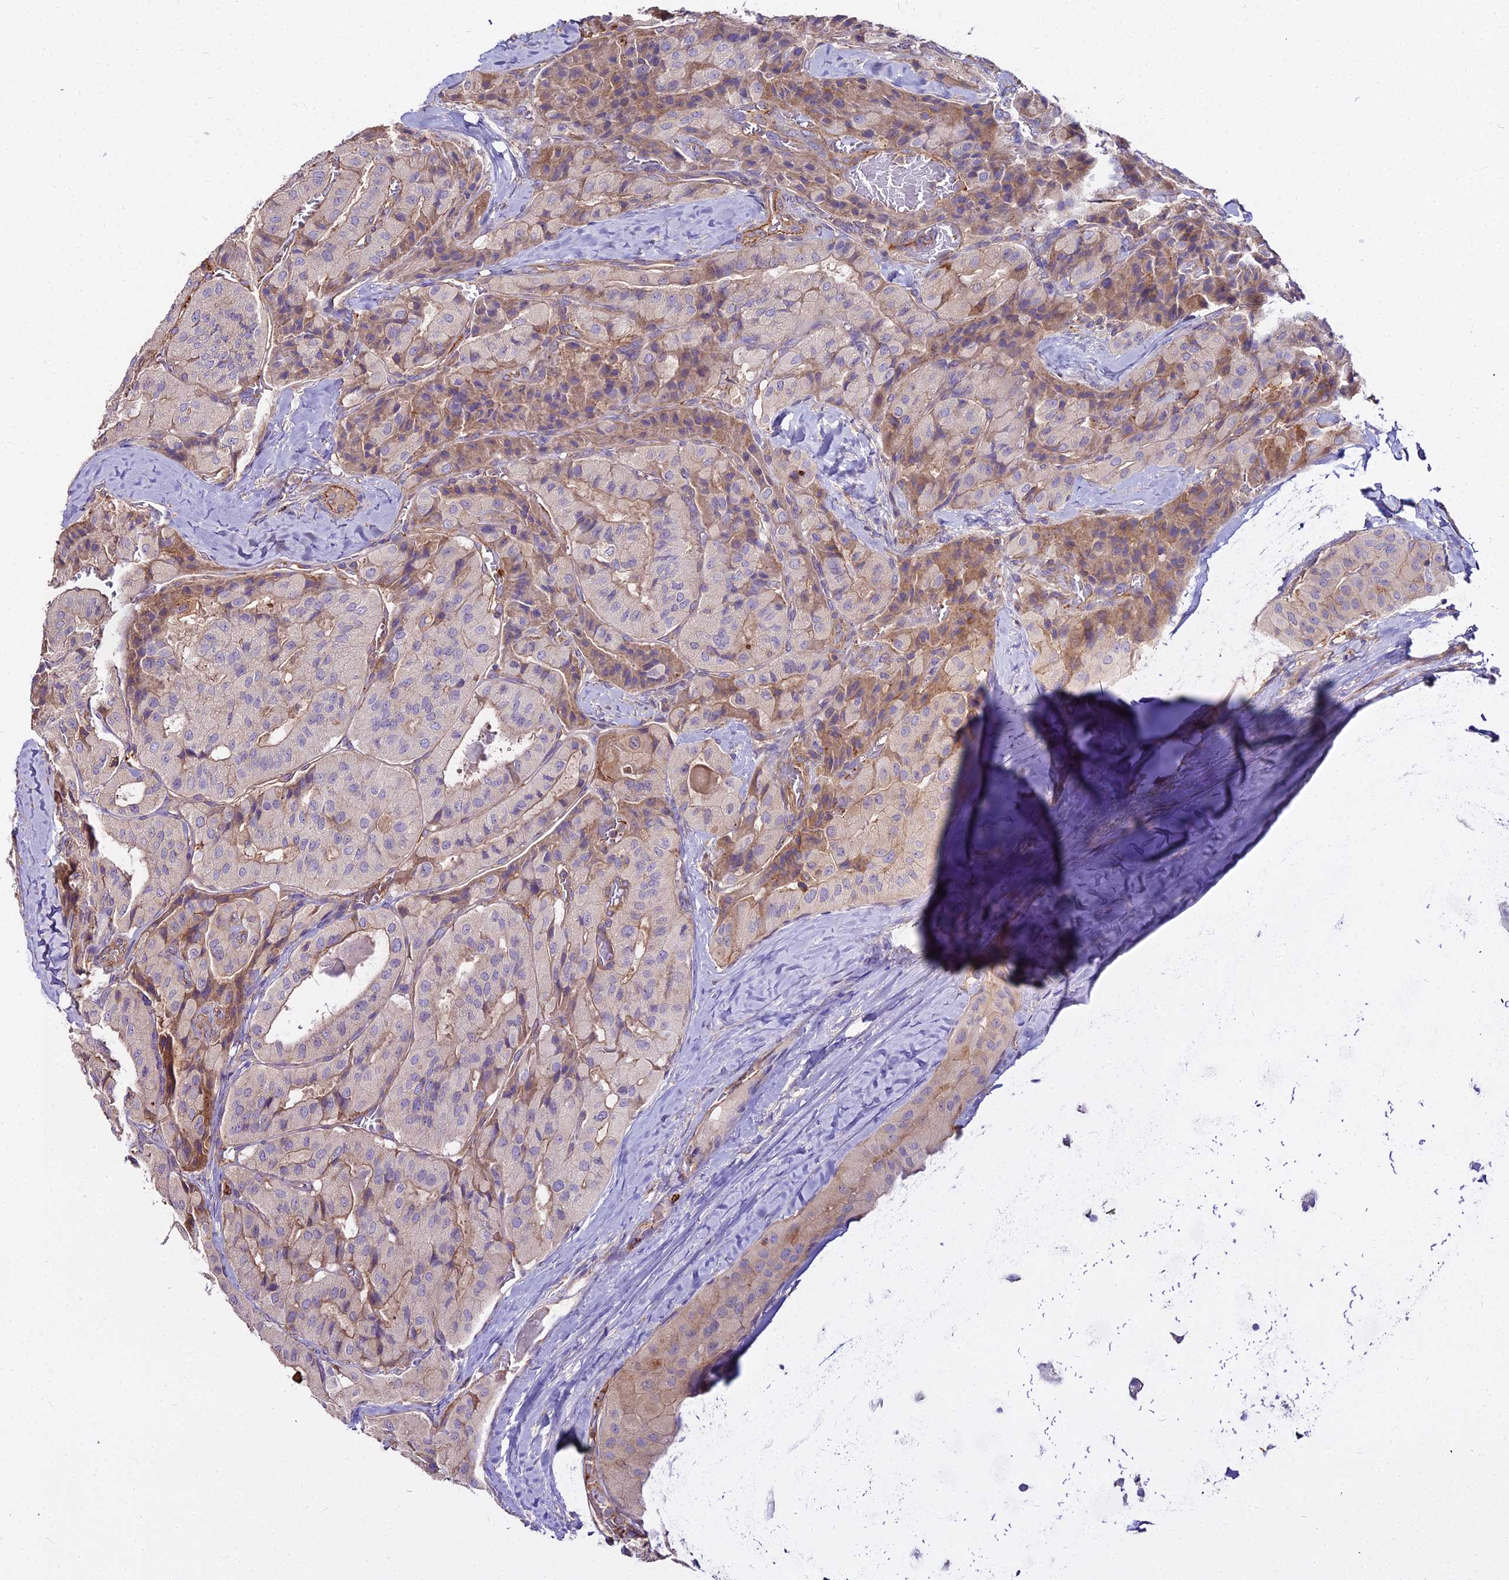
{"staining": {"intensity": "weak", "quantity": "<25%", "location": "cytoplasmic/membranous"}, "tissue": "thyroid cancer", "cell_type": "Tumor cells", "image_type": "cancer", "snomed": [{"axis": "morphology", "description": "Normal tissue, NOS"}, {"axis": "morphology", "description": "Papillary adenocarcinoma, NOS"}, {"axis": "topography", "description": "Thyroid gland"}], "caption": "Papillary adenocarcinoma (thyroid) stained for a protein using IHC reveals no expression tumor cells.", "gene": "GLYAT", "patient": {"sex": "female", "age": 59}}